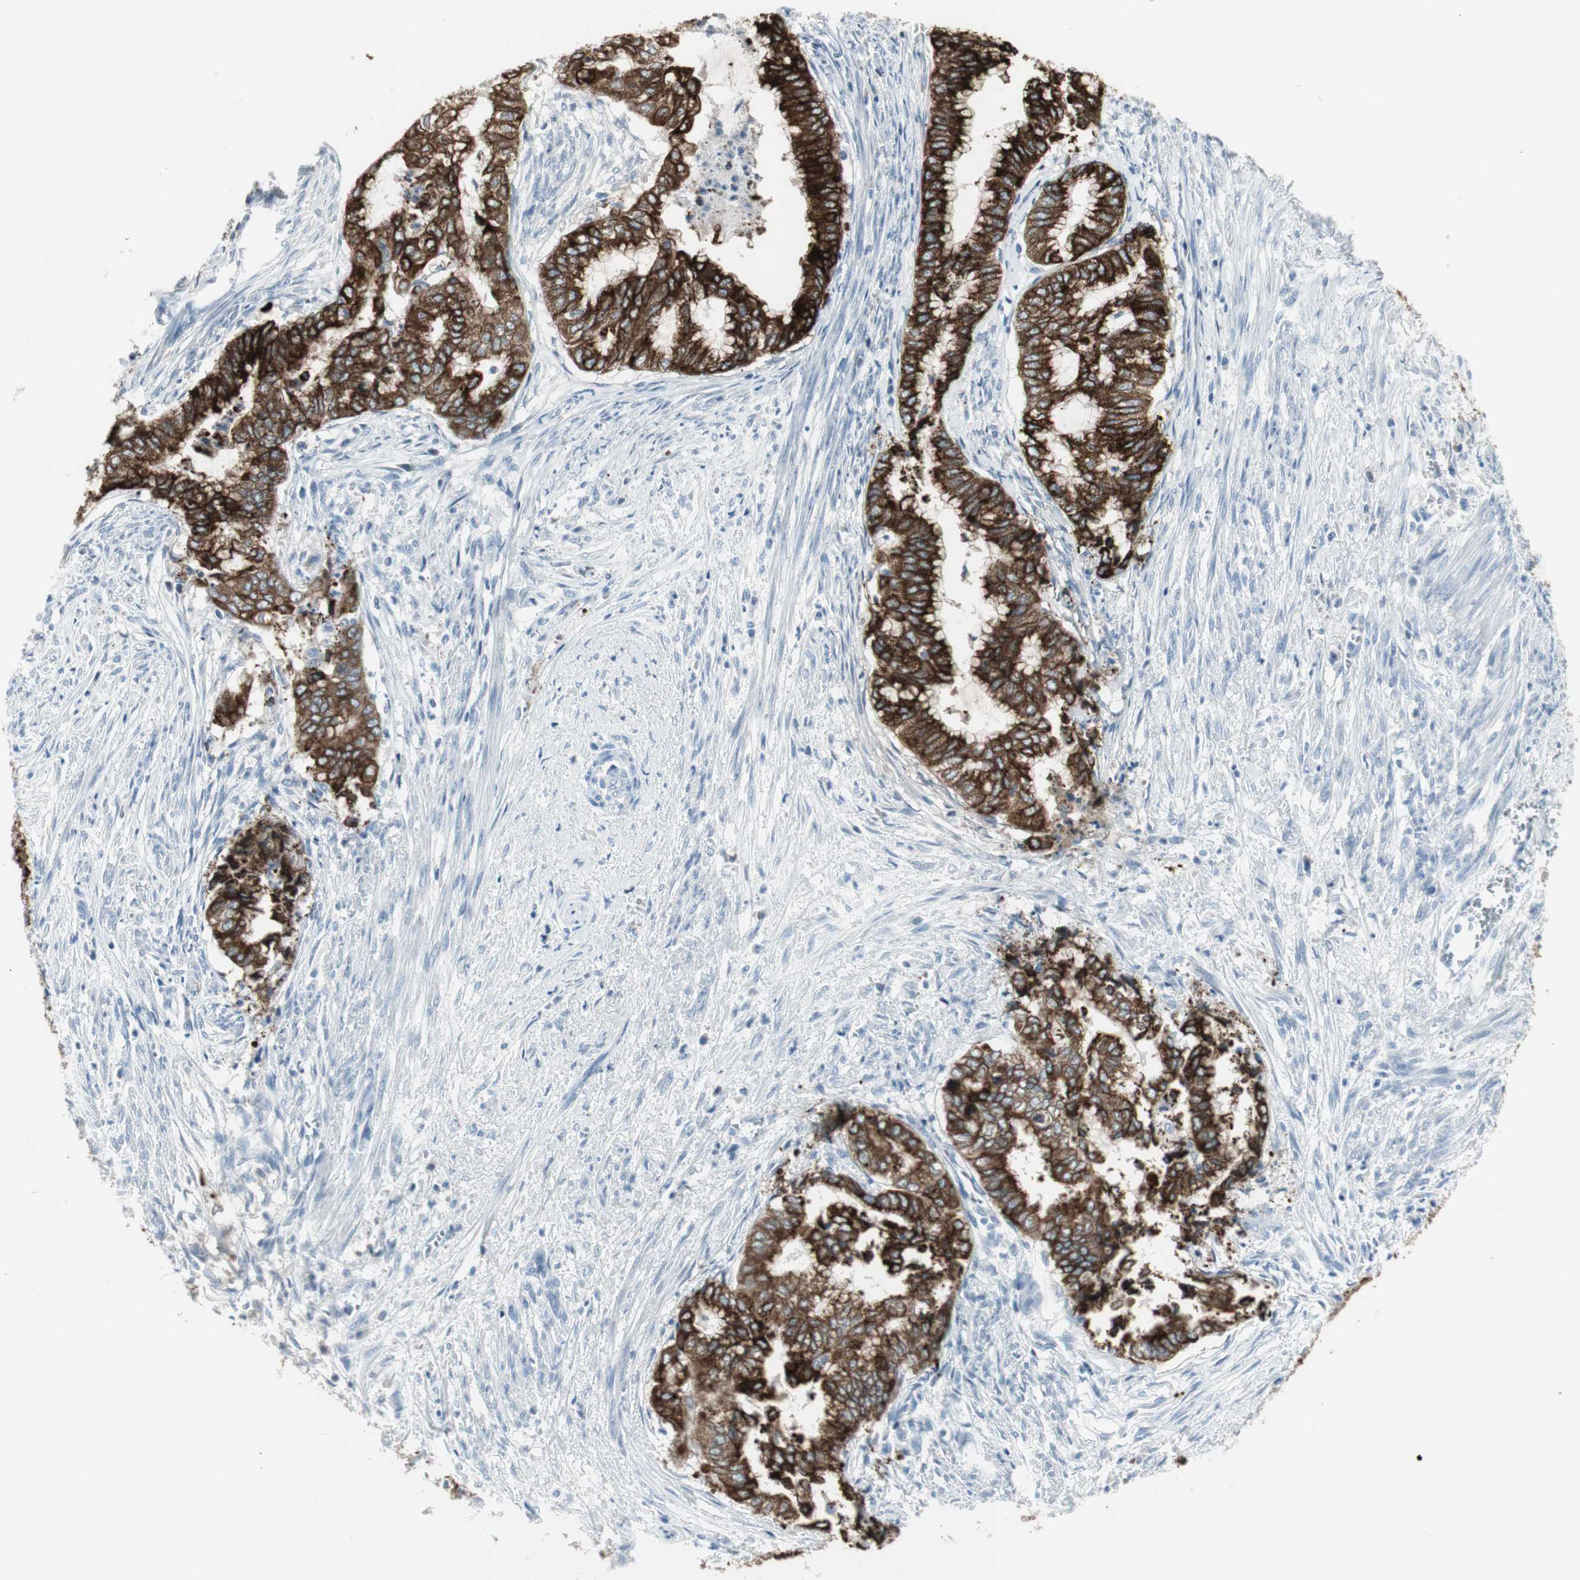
{"staining": {"intensity": "strong", "quantity": ">75%", "location": "cytoplasmic/membranous"}, "tissue": "endometrial cancer", "cell_type": "Tumor cells", "image_type": "cancer", "snomed": [{"axis": "morphology", "description": "Necrosis, NOS"}, {"axis": "morphology", "description": "Adenocarcinoma, NOS"}, {"axis": "topography", "description": "Endometrium"}], "caption": "Protein staining of endometrial cancer tissue exhibits strong cytoplasmic/membranous expression in about >75% of tumor cells.", "gene": "AGR2", "patient": {"sex": "female", "age": 79}}